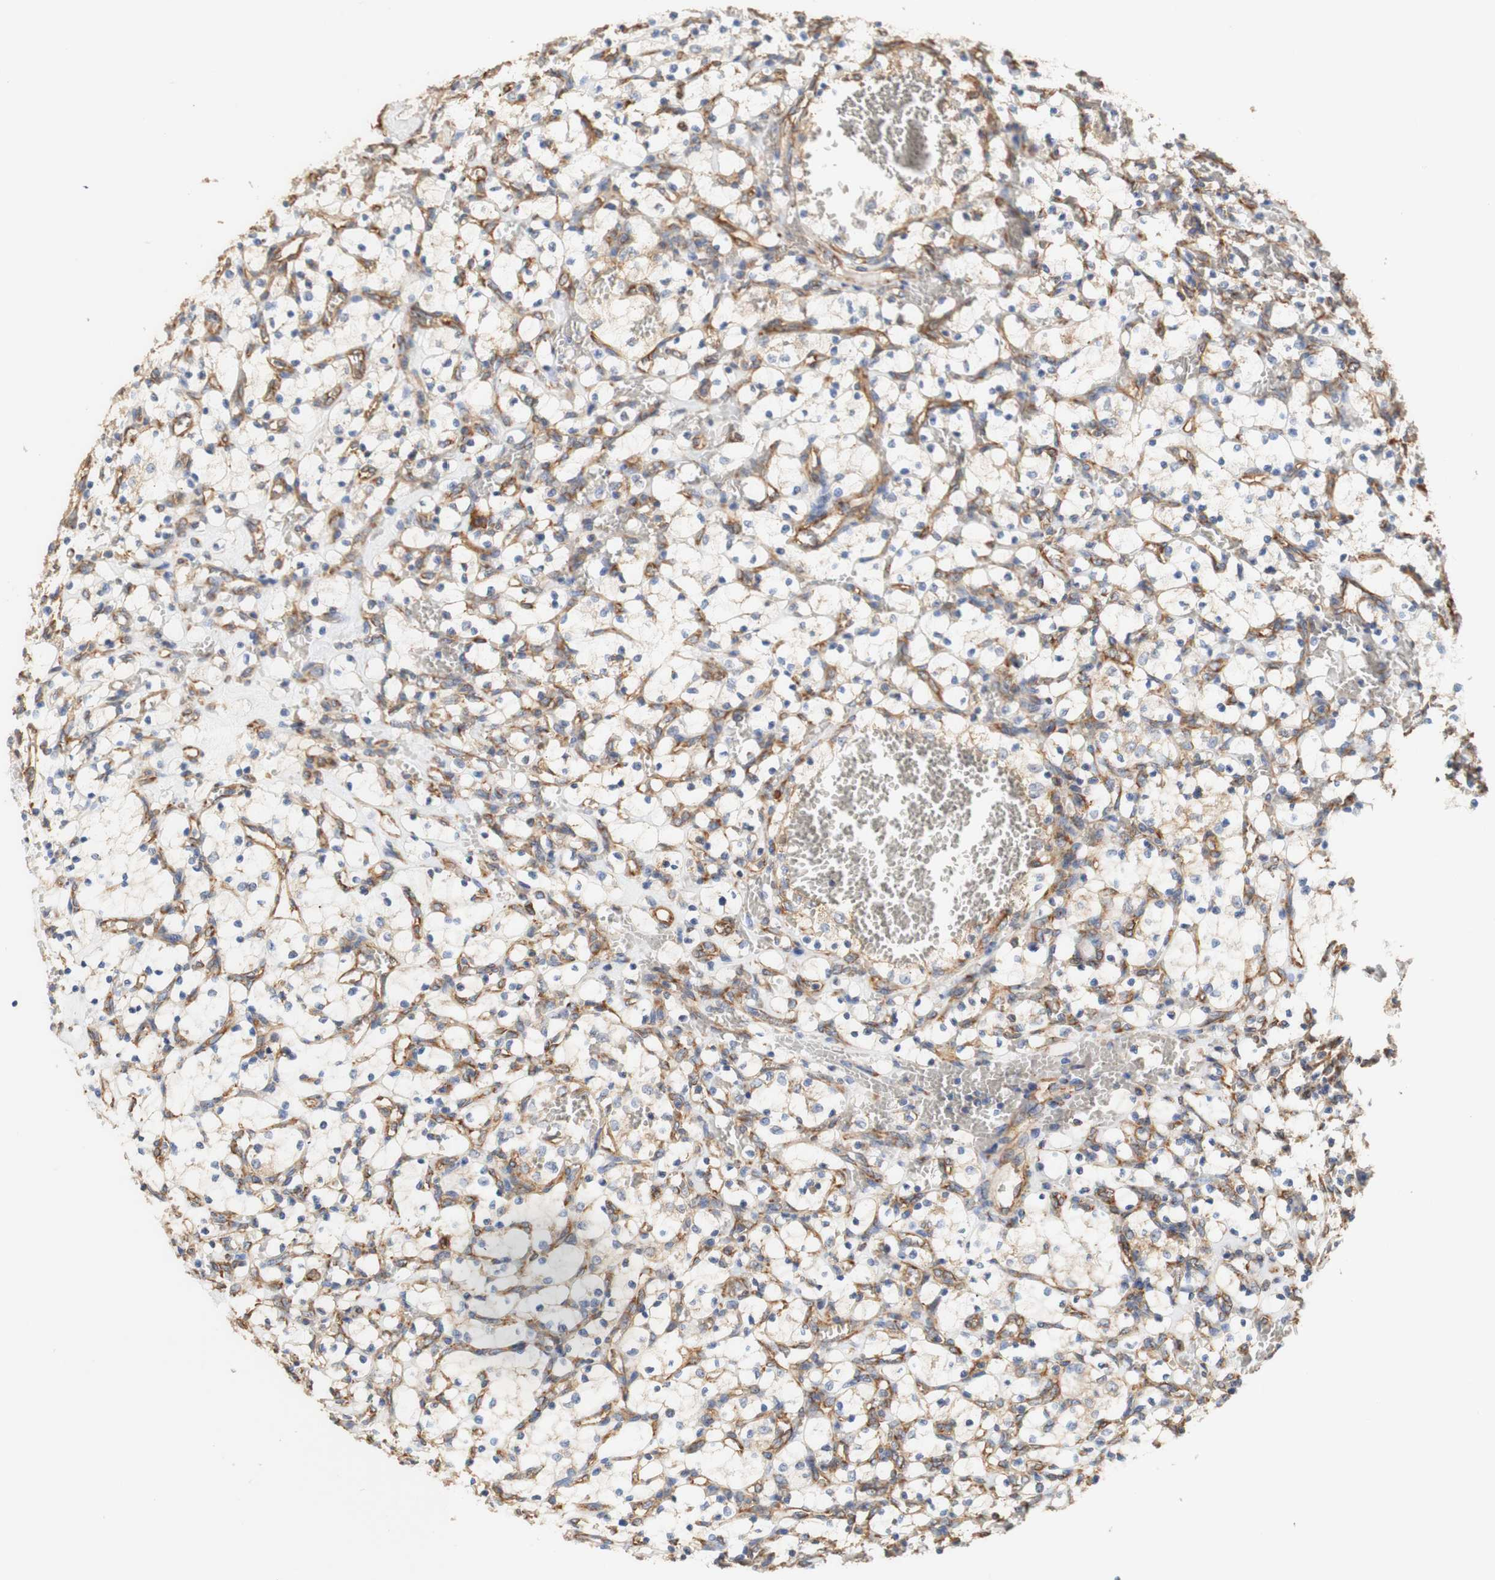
{"staining": {"intensity": "negative", "quantity": "none", "location": "none"}, "tissue": "renal cancer", "cell_type": "Tumor cells", "image_type": "cancer", "snomed": [{"axis": "morphology", "description": "Adenocarcinoma, NOS"}, {"axis": "topography", "description": "Kidney"}], "caption": "Protein analysis of renal cancer (adenocarcinoma) exhibits no significant staining in tumor cells. Brightfield microscopy of immunohistochemistry (IHC) stained with DAB (3,3'-diaminobenzidine) (brown) and hematoxylin (blue), captured at high magnification.", "gene": "EIF2AK4", "patient": {"sex": "female", "age": 69}}